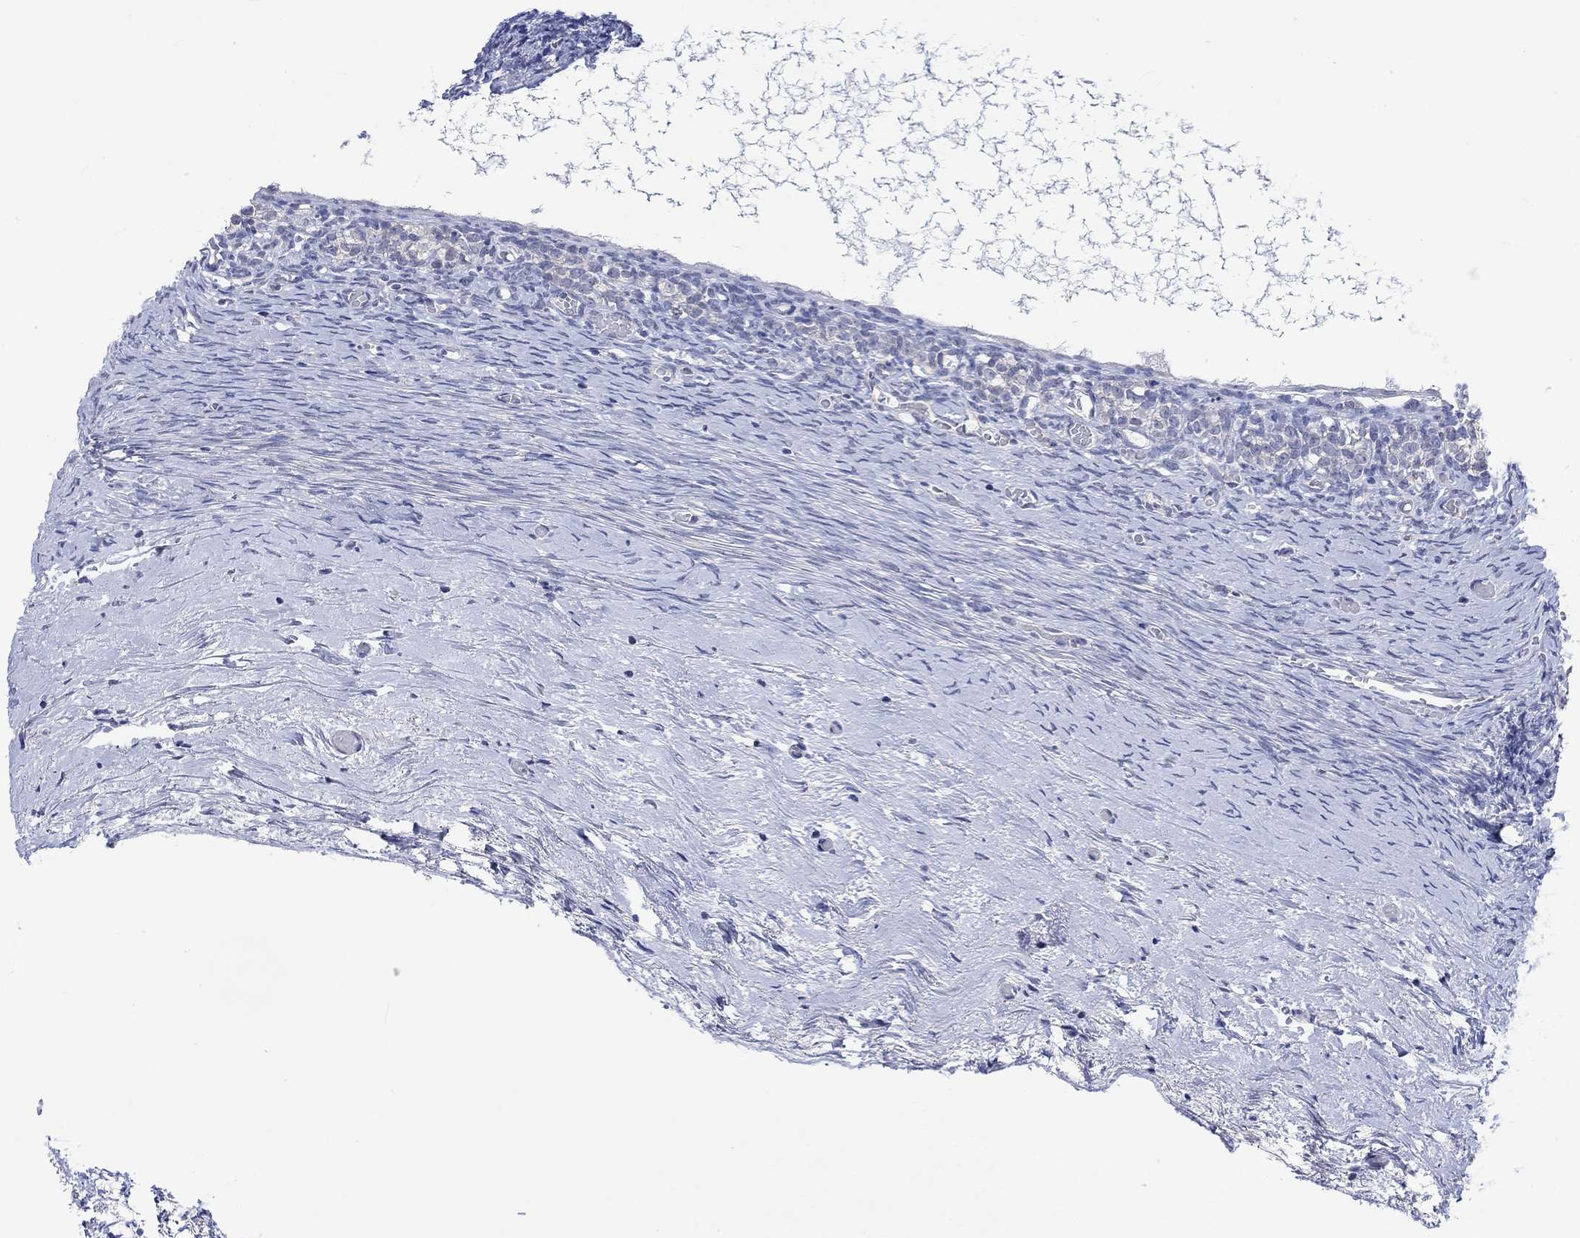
{"staining": {"intensity": "negative", "quantity": "none", "location": "none"}, "tissue": "ovary", "cell_type": "Follicle cells", "image_type": "normal", "snomed": [{"axis": "morphology", "description": "Normal tissue, NOS"}, {"axis": "topography", "description": "Ovary"}], "caption": "A histopathology image of ovary stained for a protein demonstrates no brown staining in follicle cells. (Brightfield microscopy of DAB (3,3'-diaminobenzidine) IHC at high magnification).", "gene": "AGRP", "patient": {"sex": "female", "age": 39}}